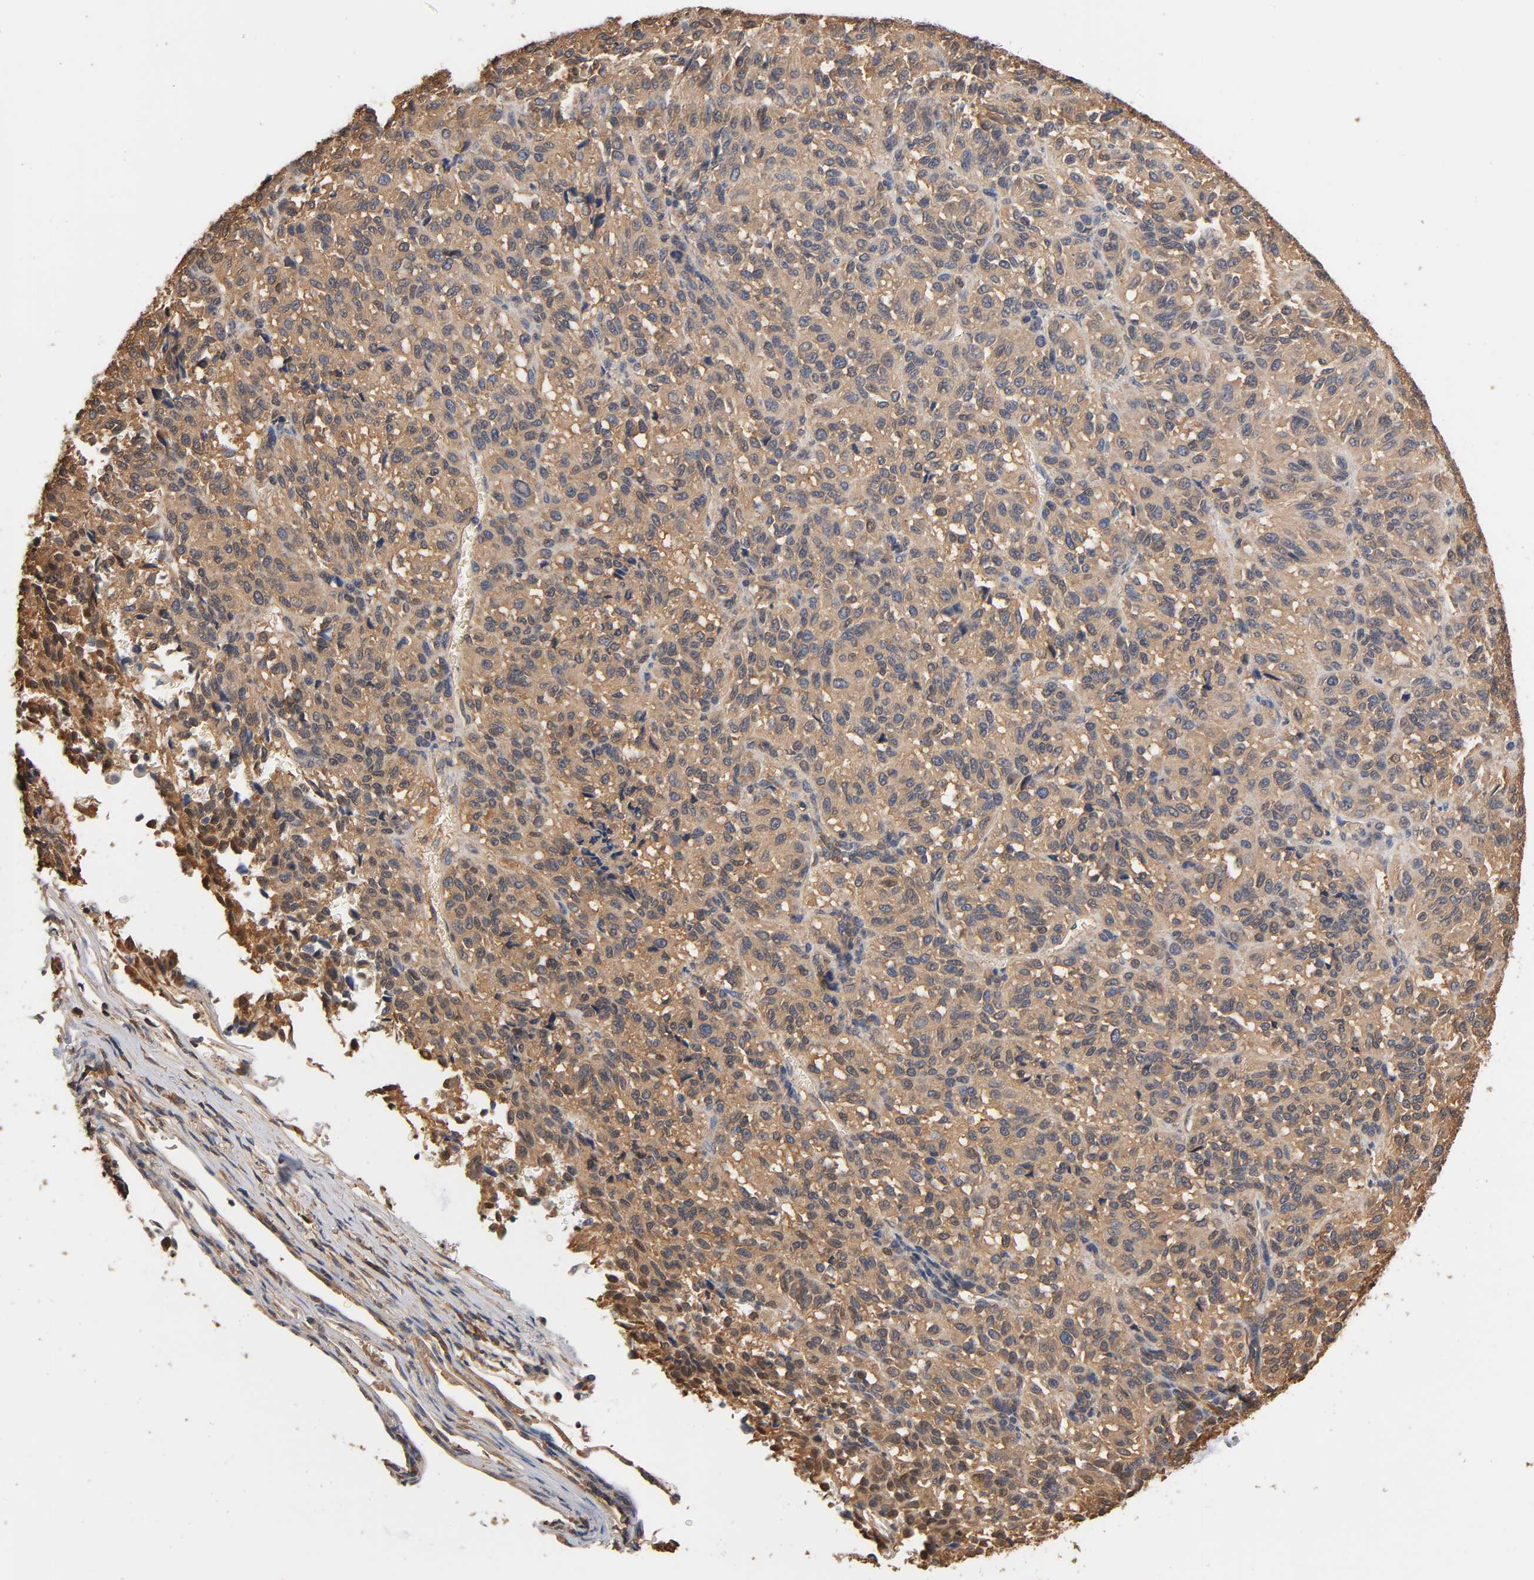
{"staining": {"intensity": "moderate", "quantity": ">75%", "location": "cytoplasmic/membranous"}, "tissue": "melanoma", "cell_type": "Tumor cells", "image_type": "cancer", "snomed": [{"axis": "morphology", "description": "Malignant melanoma, Metastatic site"}, {"axis": "topography", "description": "Lung"}], "caption": "This is a photomicrograph of IHC staining of malignant melanoma (metastatic site), which shows moderate expression in the cytoplasmic/membranous of tumor cells.", "gene": "ALDOA", "patient": {"sex": "male", "age": 64}}